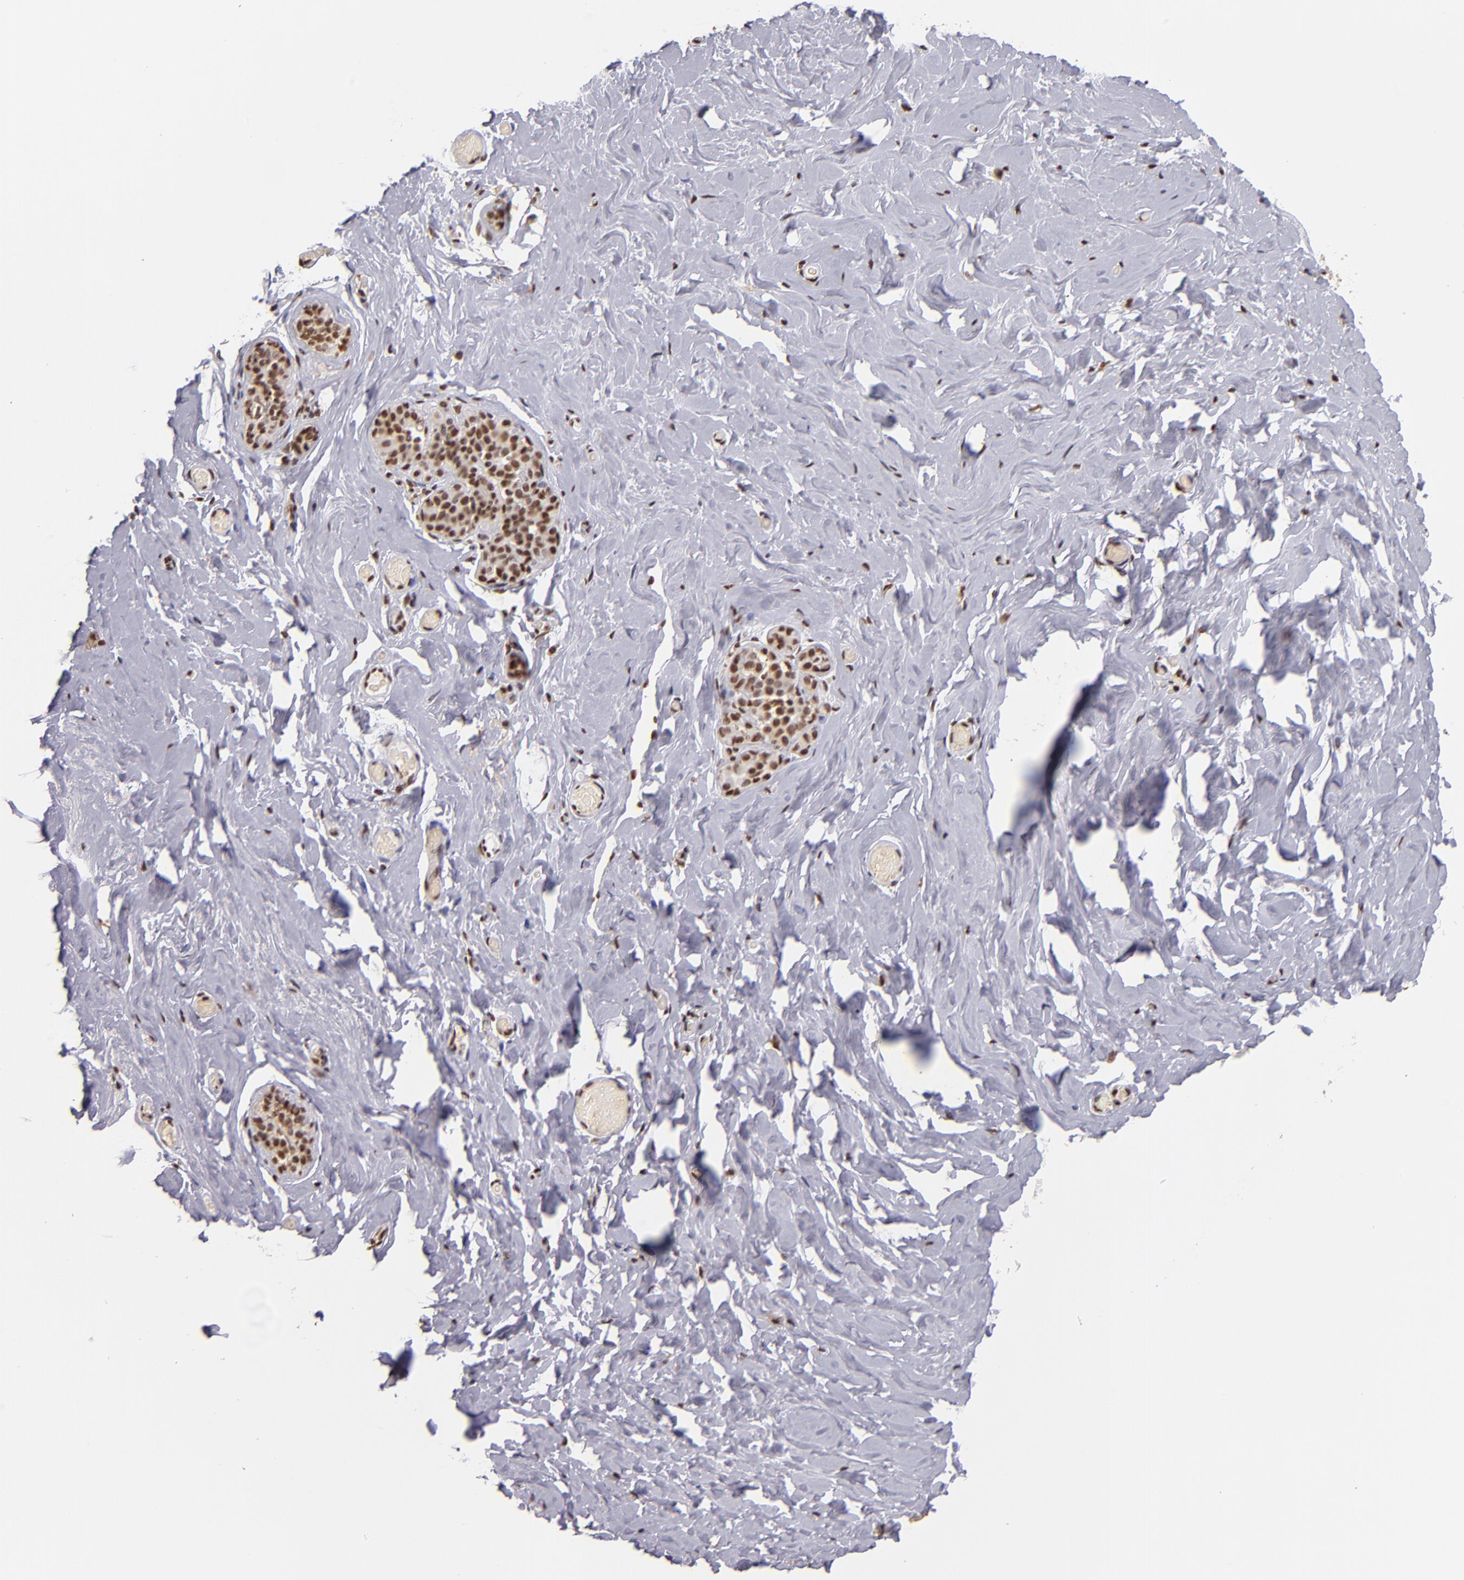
{"staining": {"intensity": "moderate", "quantity": ">75%", "location": "nuclear"}, "tissue": "breast", "cell_type": "Glandular cells", "image_type": "normal", "snomed": [{"axis": "morphology", "description": "Normal tissue, NOS"}, {"axis": "topography", "description": "Breast"}], "caption": "Immunohistochemistry (IHC) photomicrograph of normal human breast stained for a protein (brown), which displays medium levels of moderate nuclear staining in about >75% of glandular cells.", "gene": "SP1", "patient": {"sex": "female", "age": 75}}